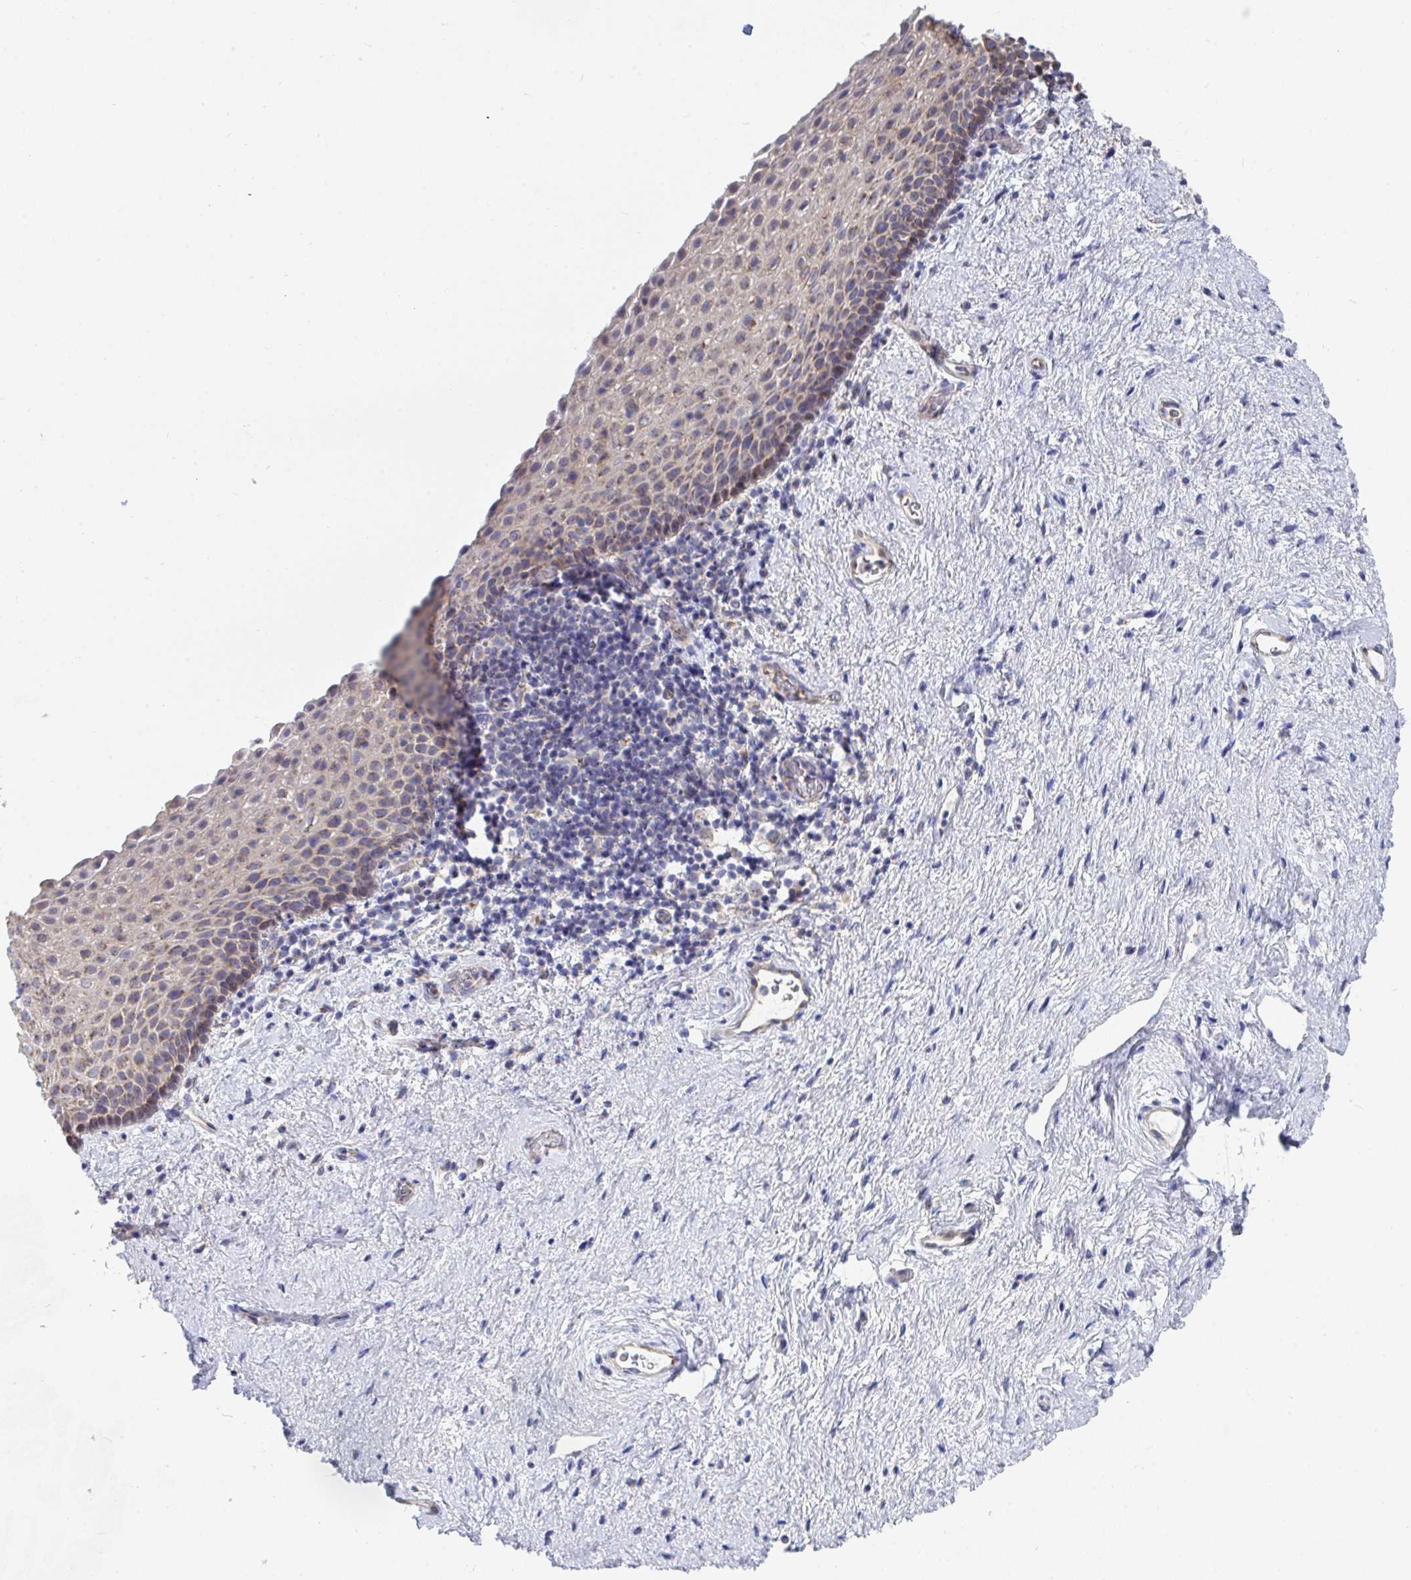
{"staining": {"intensity": "moderate", "quantity": "25%-75%", "location": "cytoplasmic/membranous"}, "tissue": "vagina", "cell_type": "Squamous epithelial cells", "image_type": "normal", "snomed": [{"axis": "morphology", "description": "Normal tissue, NOS"}, {"axis": "topography", "description": "Vagina"}], "caption": "Moderate cytoplasmic/membranous protein staining is appreciated in about 25%-75% of squamous epithelial cells in vagina.", "gene": "P2RX3", "patient": {"sex": "female", "age": 61}}